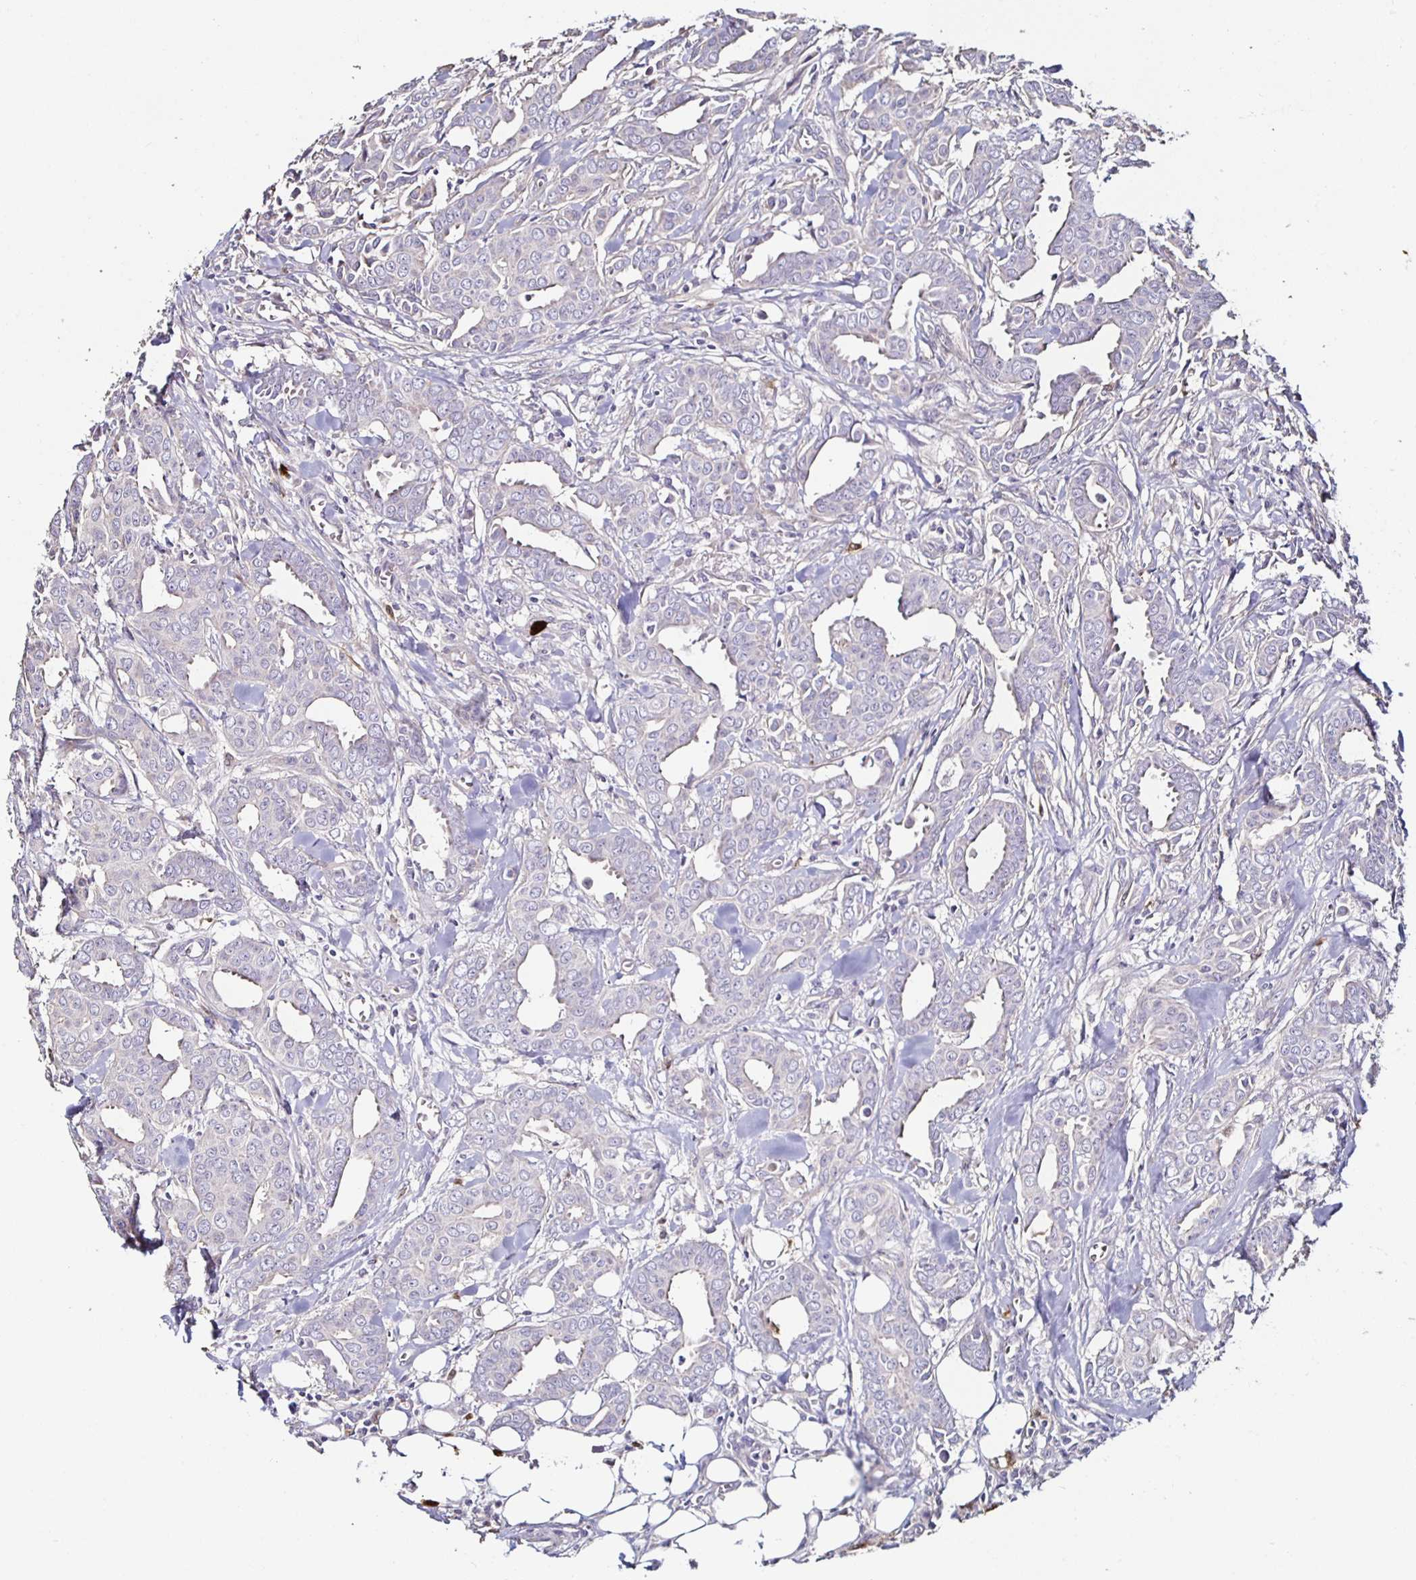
{"staining": {"intensity": "negative", "quantity": "none", "location": "none"}, "tissue": "breast cancer", "cell_type": "Tumor cells", "image_type": "cancer", "snomed": [{"axis": "morphology", "description": "Duct carcinoma"}, {"axis": "topography", "description": "Breast"}], "caption": "There is no significant staining in tumor cells of invasive ductal carcinoma (breast).", "gene": "TLR4", "patient": {"sex": "female", "age": 45}}